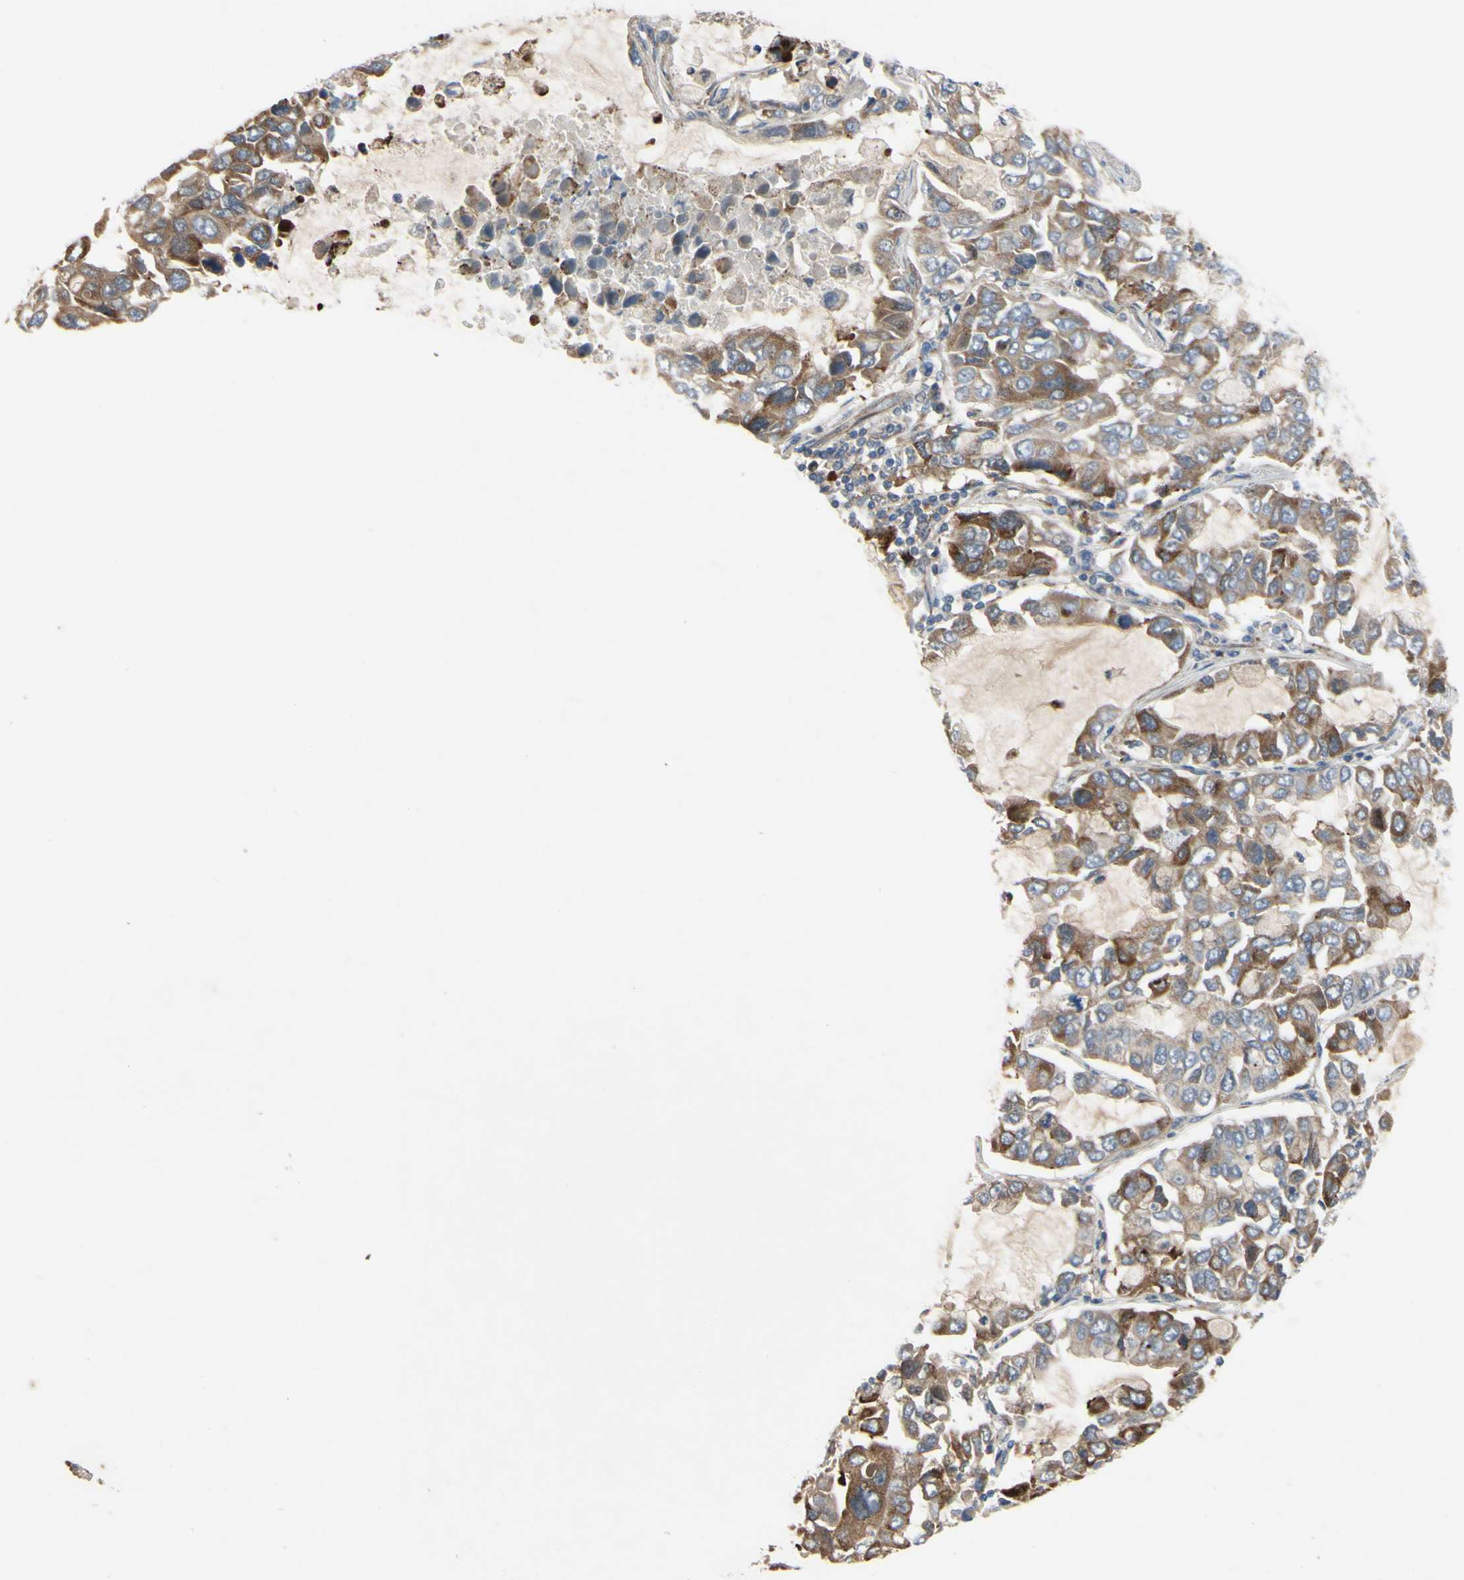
{"staining": {"intensity": "moderate", "quantity": ">75%", "location": "cytoplasmic/membranous"}, "tissue": "lung cancer", "cell_type": "Tumor cells", "image_type": "cancer", "snomed": [{"axis": "morphology", "description": "Adenocarcinoma, NOS"}, {"axis": "topography", "description": "Lung"}], "caption": "This histopathology image shows IHC staining of human lung cancer (adenocarcinoma), with medium moderate cytoplasmic/membranous positivity in about >75% of tumor cells.", "gene": "XIAP", "patient": {"sex": "male", "age": 64}}